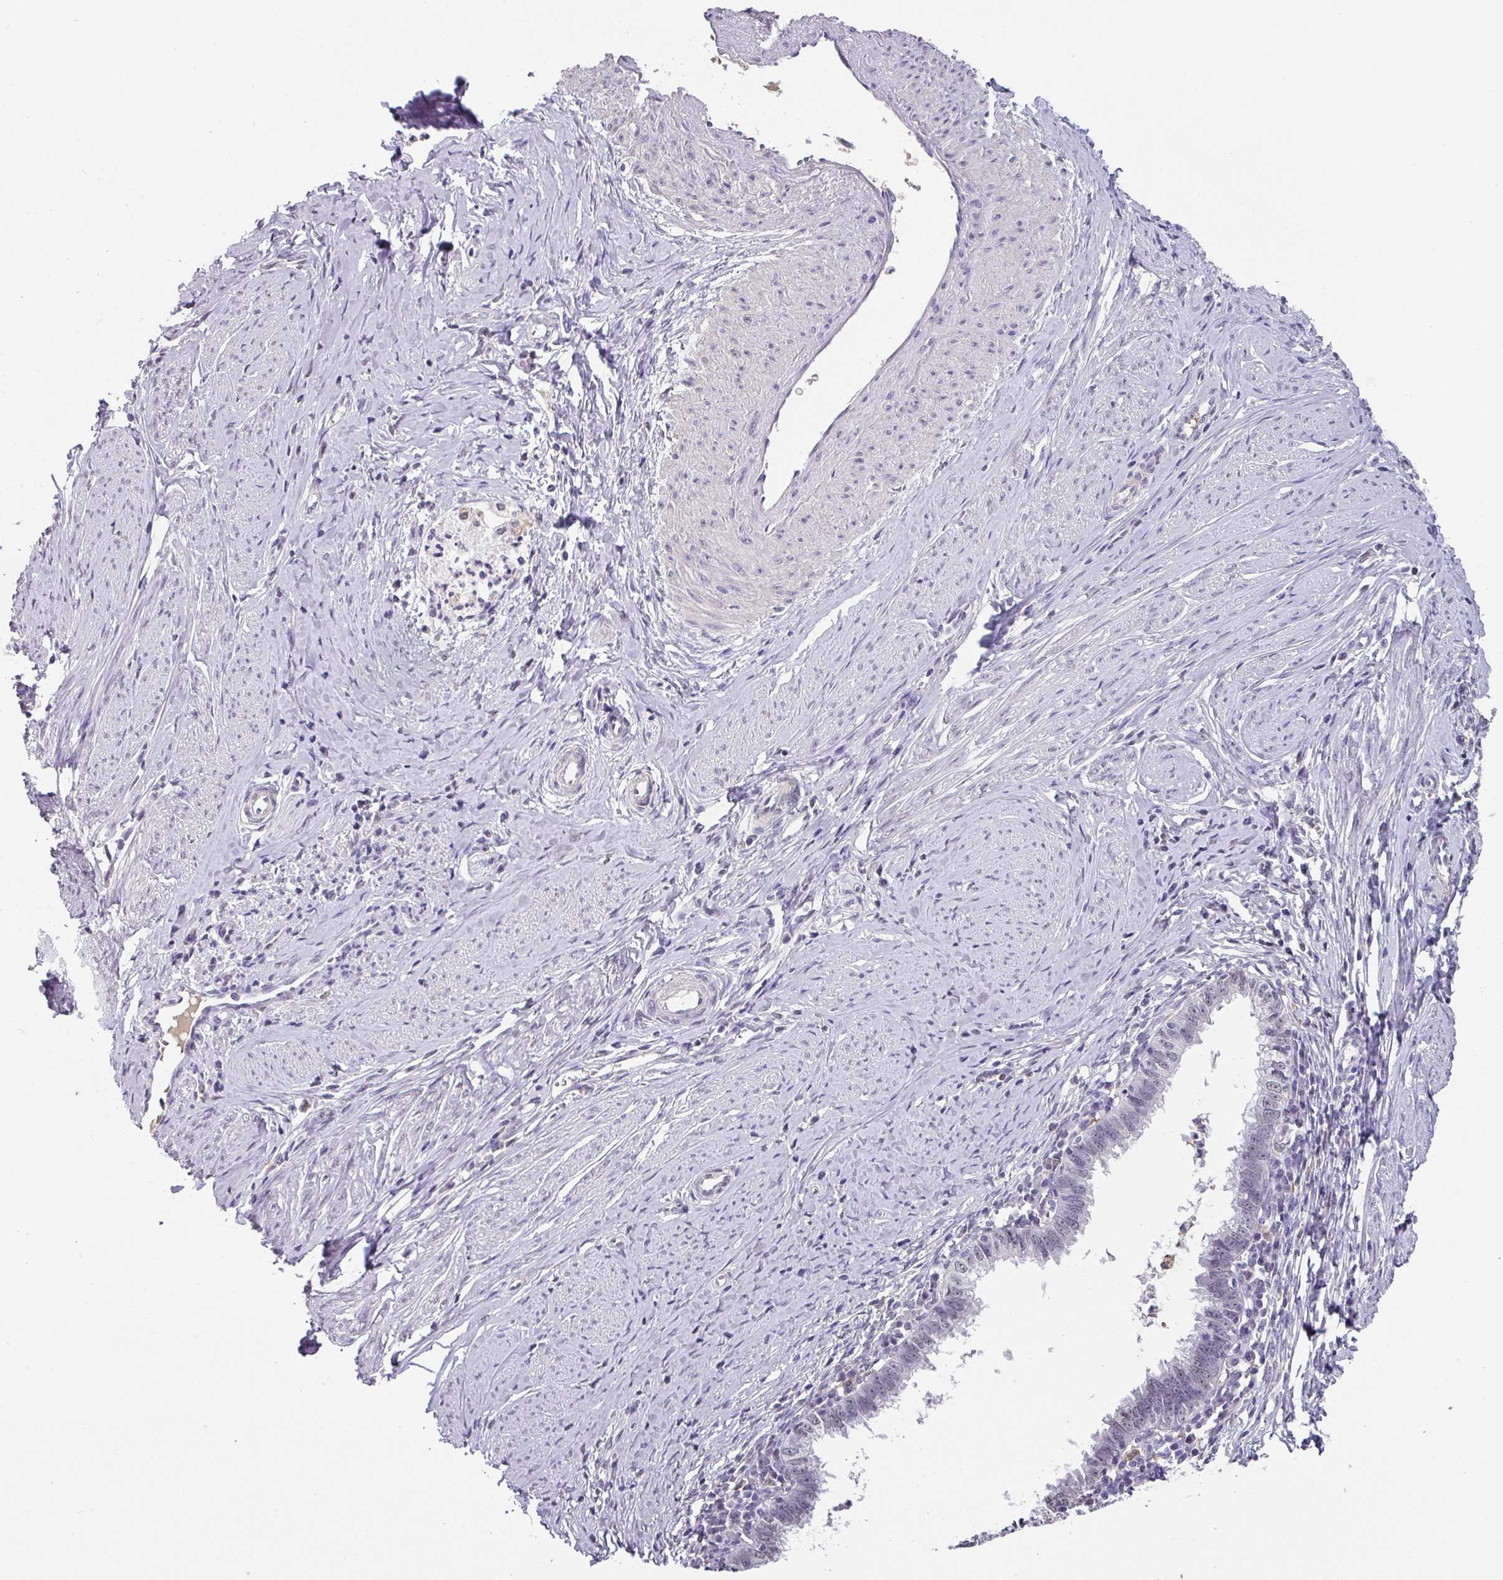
{"staining": {"intensity": "negative", "quantity": "none", "location": "none"}, "tissue": "cervical cancer", "cell_type": "Tumor cells", "image_type": "cancer", "snomed": [{"axis": "morphology", "description": "Adenocarcinoma, NOS"}, {"axis": "topography", "description": "Cervix"}], "caption": "High power microscopy image of an immunohistochemistry (IHC) photomicrograph of adenocarcinoma (cervical), revealing no significant expression in tumor cells.", "gene": "C1QB", "patient": {"sex": "female", "age": 36}}